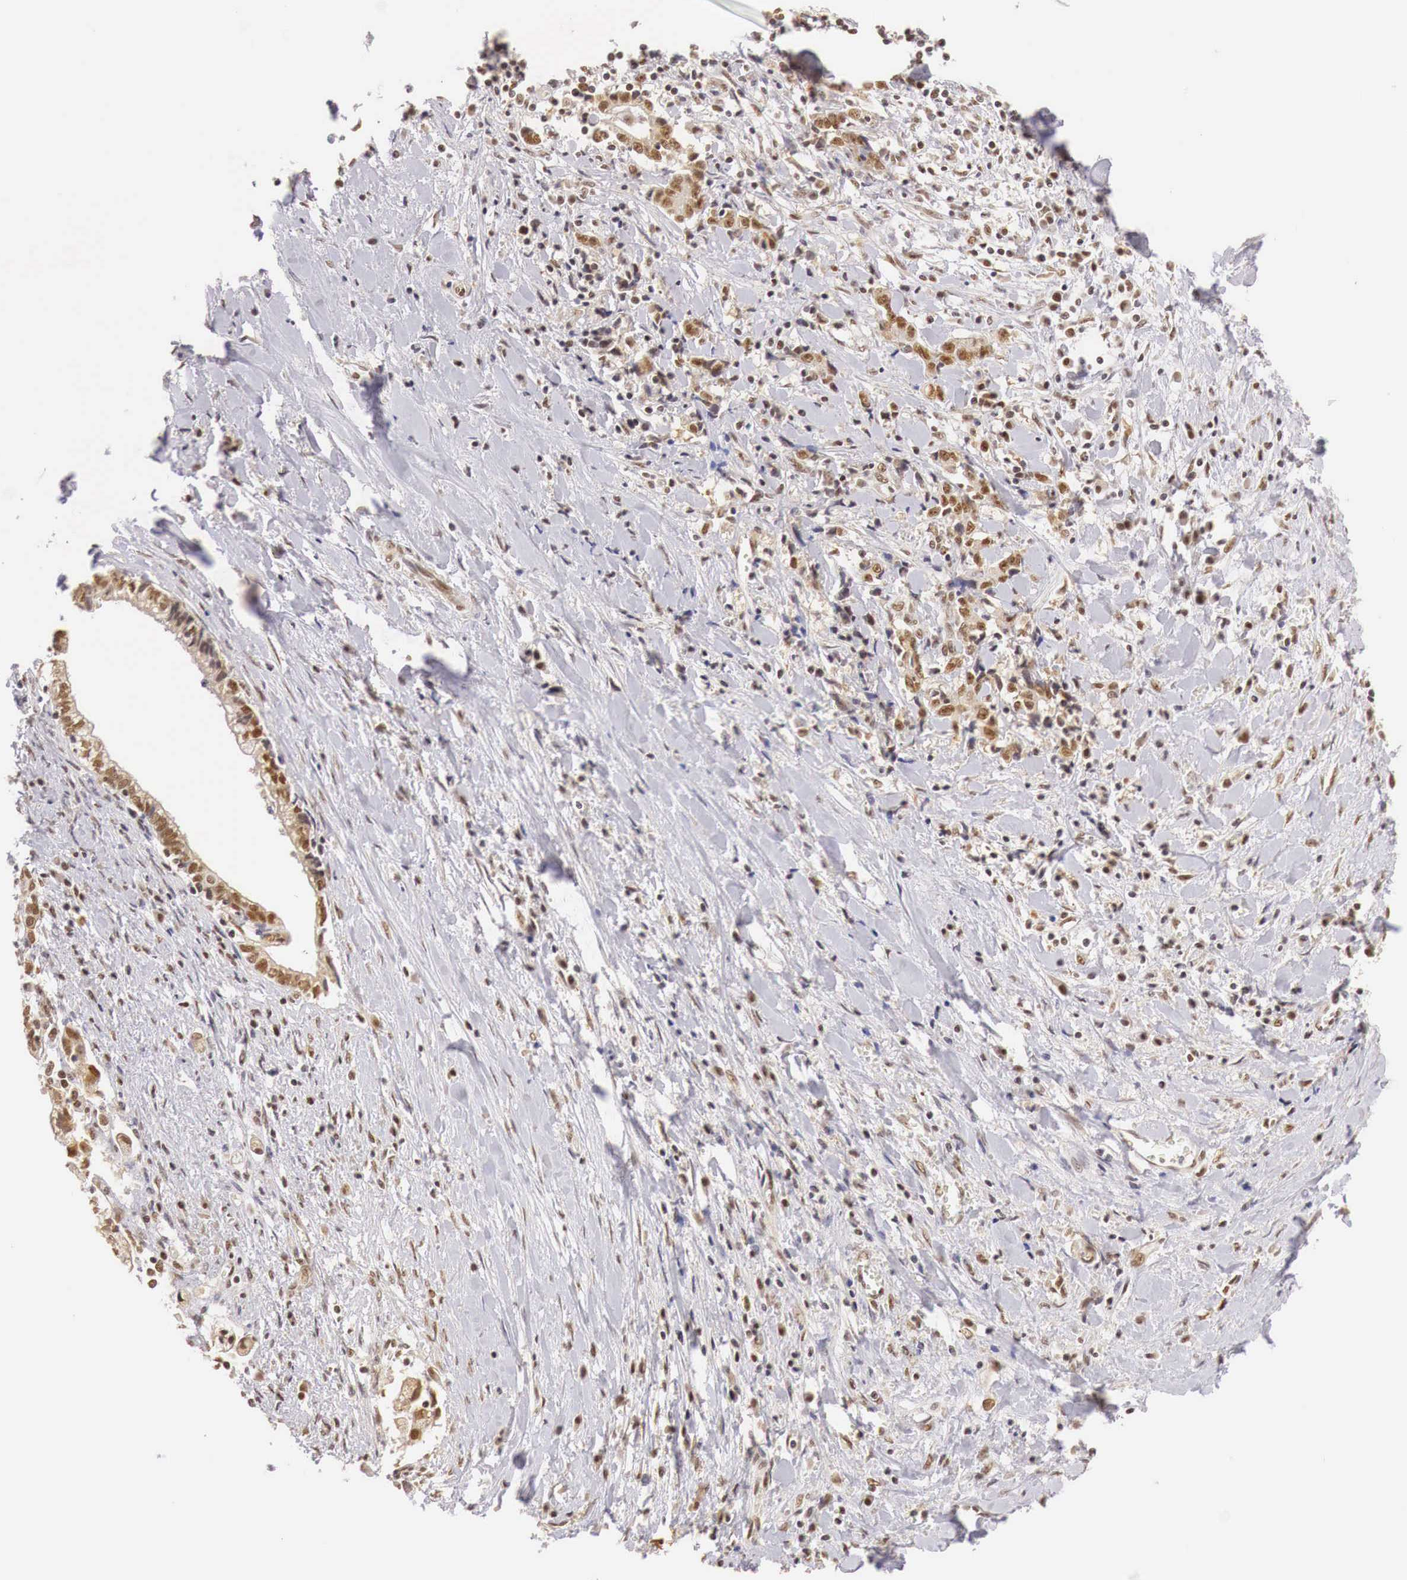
{"staining": {"intensity": "weak", "quantity": ">75%", "location": "cytoplasmic/membranous,nuclear"}, "tissue": "liver cancer", "cell_type": "Tumor cells", "image_type": "cancer", "snomed": [{"axis": "morphology", "description": "Cholangiocarcinoma"}, {"axis": "topography", "description": "Liver"}], "caption": "Liver cancer (cholangiocarcinoma) stained with immunohistochemistry (IHC) reveals weak cytoplasmic/membranous and nuclear expression in about >75% of tumor cells.", "gene": "GPKOW", "patient": {"sex": "male", "age": 57}}